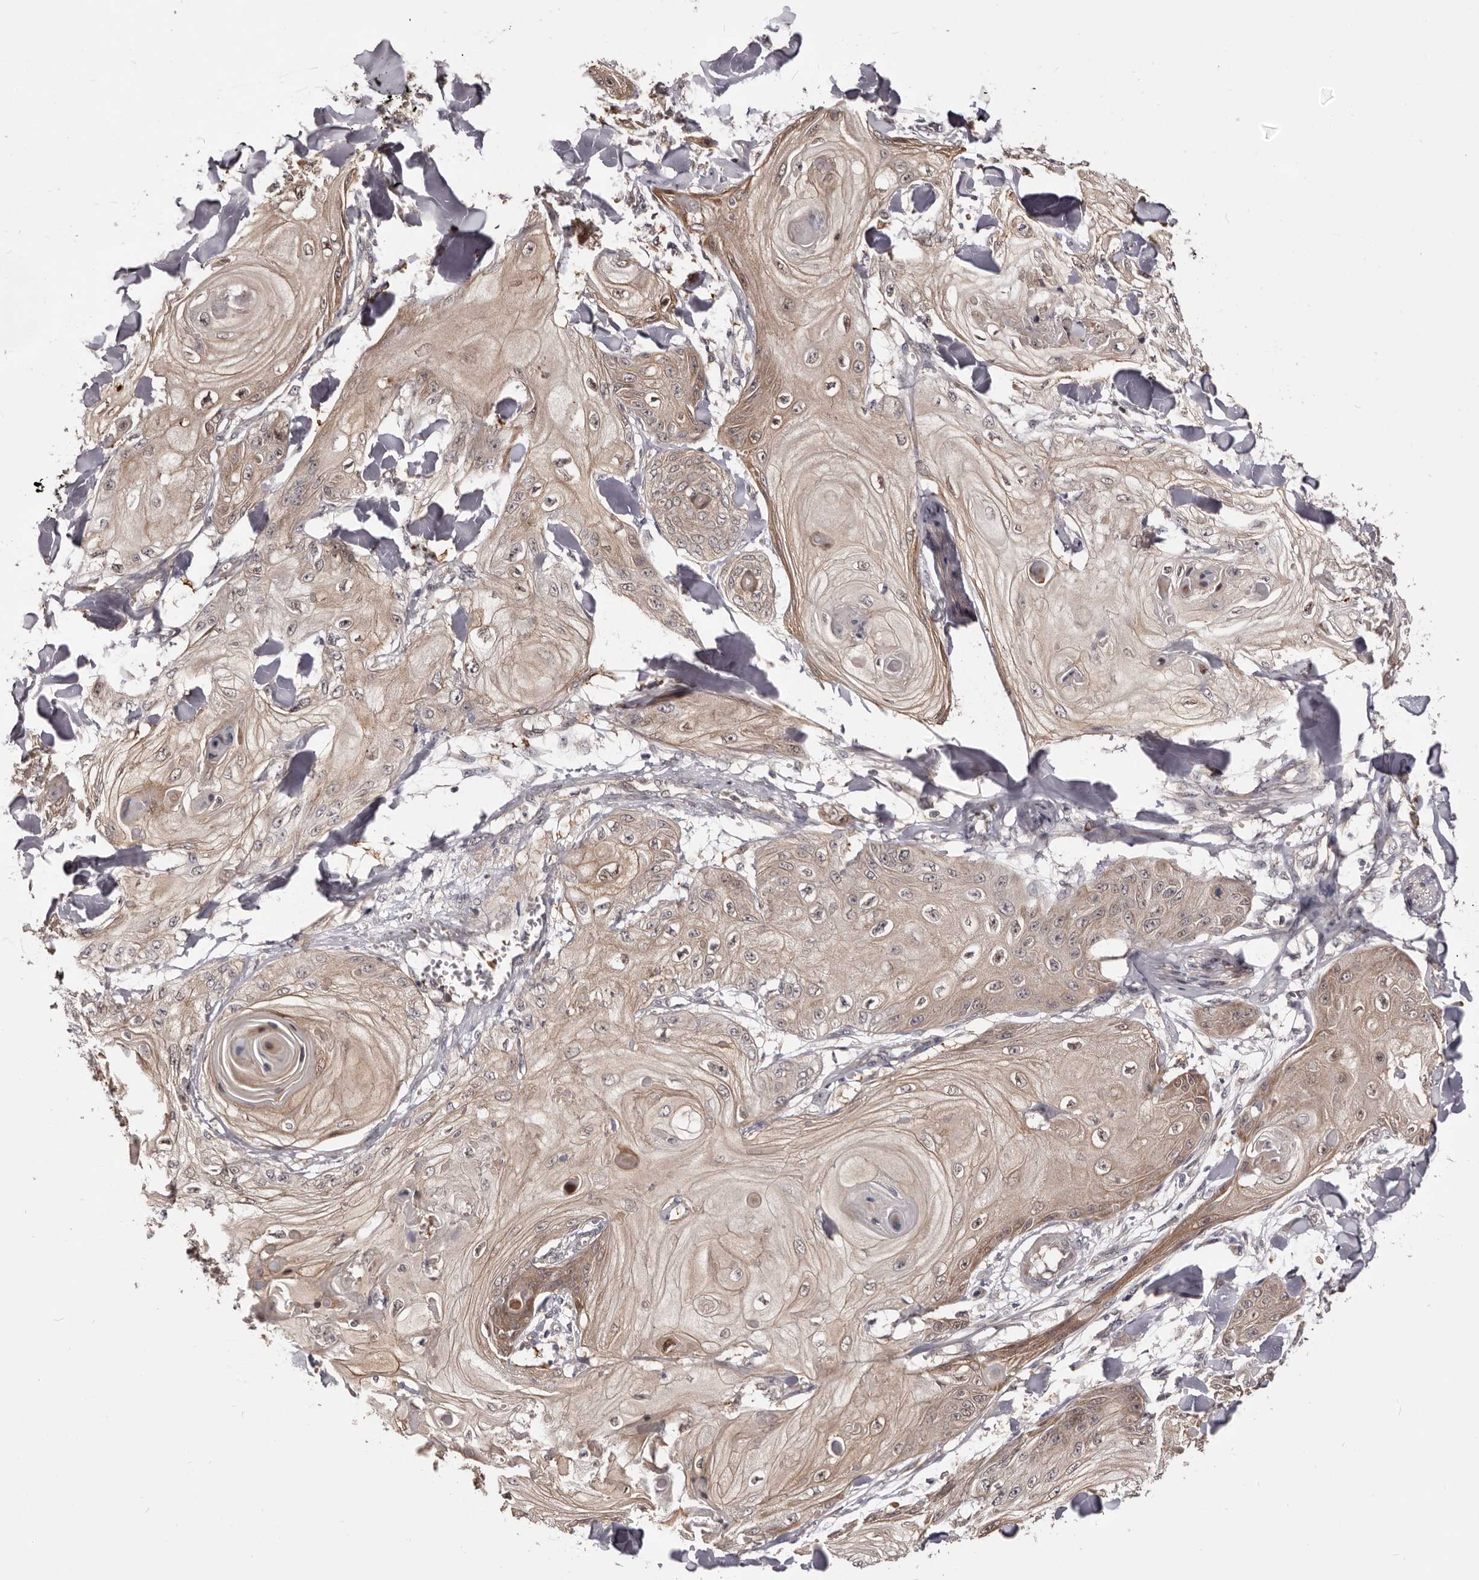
{"staining": {"intensity": "moderate", "quantity": ">75%", "location": "cytoplasmic/membranous"}, "tissue": "skin cancer", "cell_type": "Tumor cells", "image_type": "cancer", "snomed": [{"axis": "morphology", "description": "Squamous cell carcinoma, NOS"}, {"axis": "topography", "description": "Skin"}], "caption": "Tumor cells demonstrate medium levels of moderate cytoplasmic/membranous positivity in about >75% of cells in human squamous cell carcinoma (skin).", "gene": "MDP1", "patient": {"sex": "male", "age": 74}}